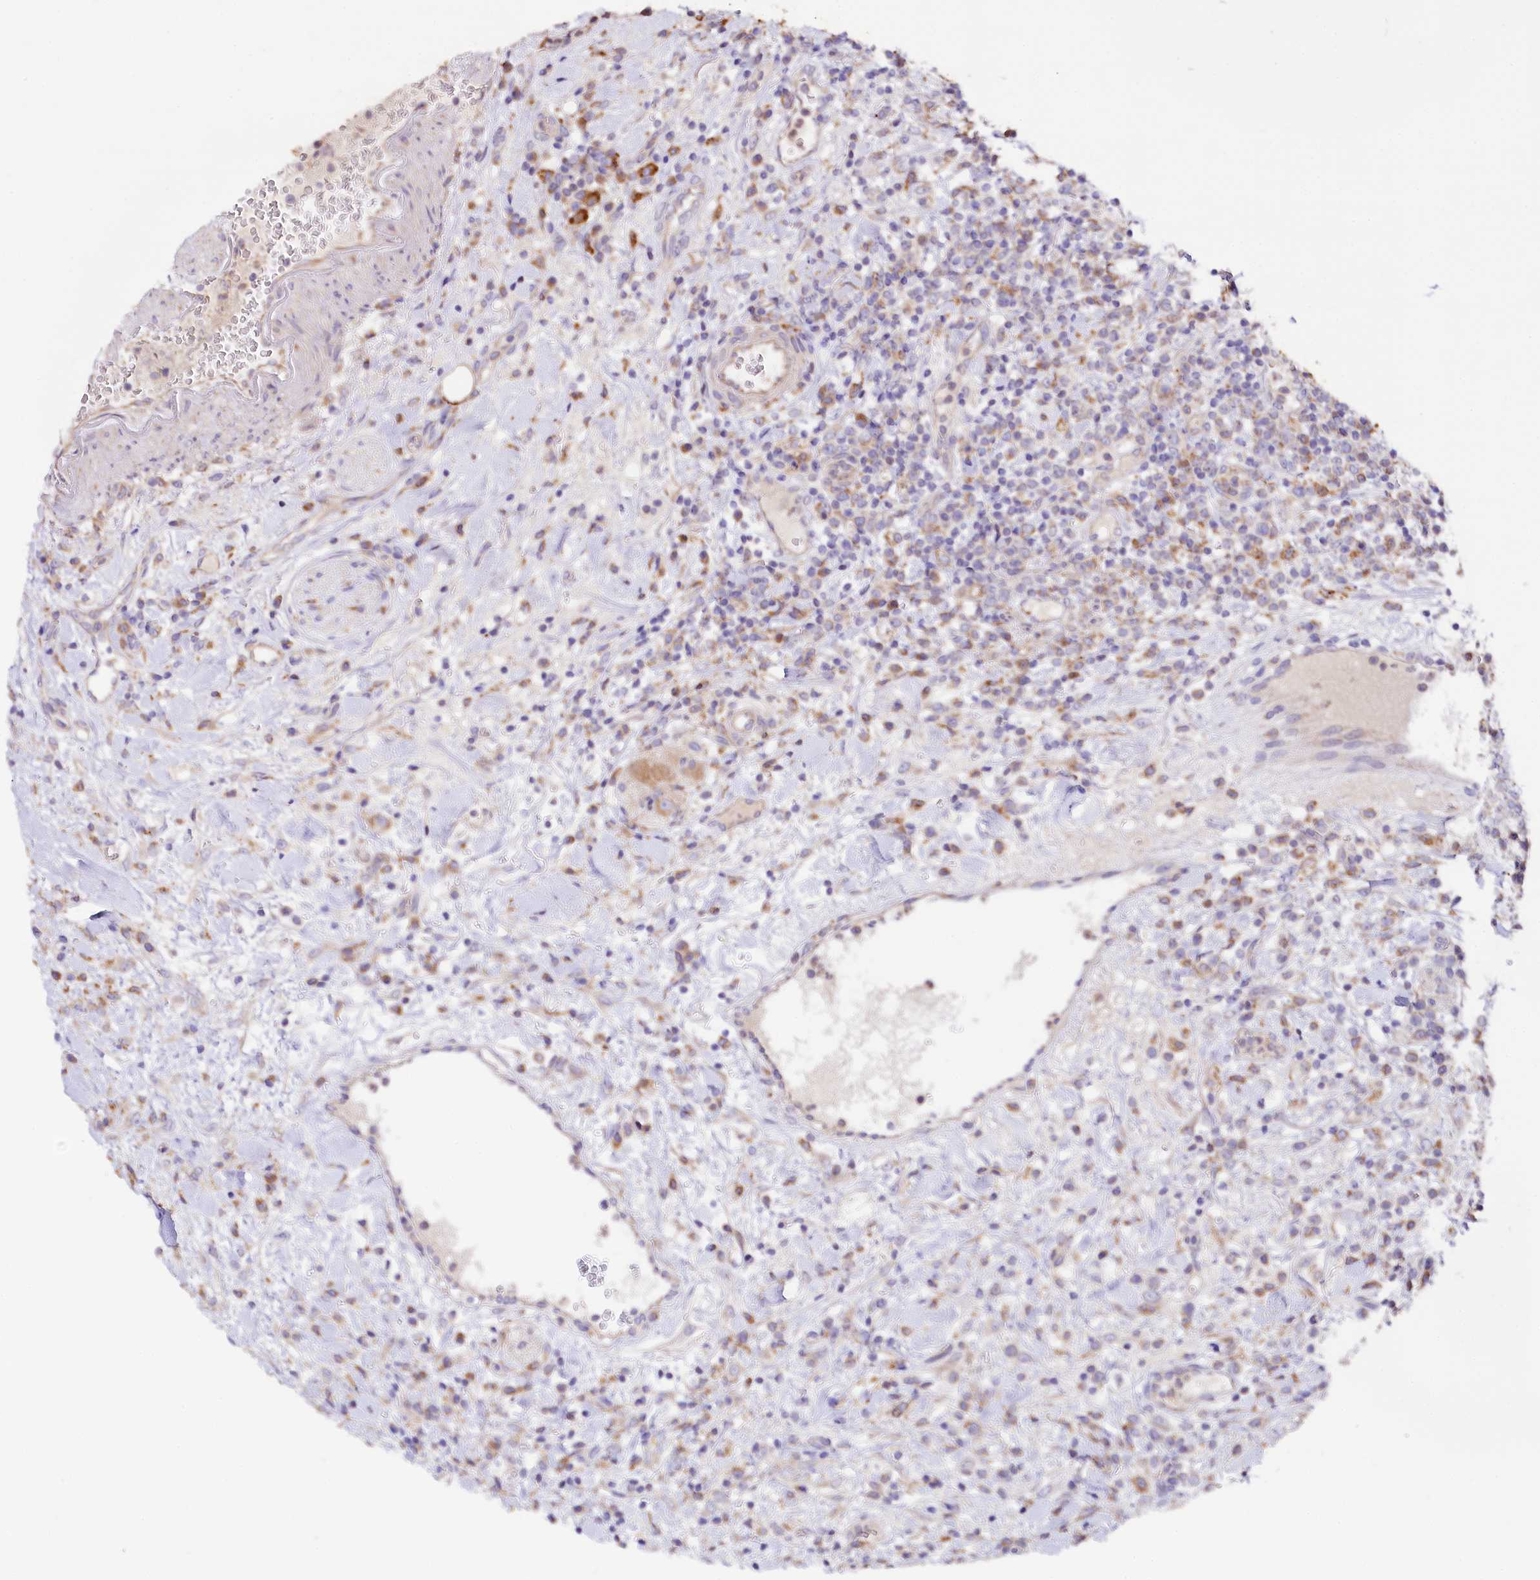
{"staining": {"intensity": "moderate", "quantity": "25%-75%", "location": "cytoplasmic/membranous"}, "tissue": "lymphoma", "cell_type": "Tumor cells", "image_type": "cancer", "snomed": [{"axis": "morphology", "description": "Malignant lymphoma, non-Hodgkin's type, High grade"}, {"axis": "topography", "description": "Colon"}], "caption": "This is an image of IHC staining of high-grade malignant lymphoma, non-Hodgkin's type, which shows moderate positivity in the cytoplasmic/membranous of tumor cells.", "gene": "SACM1L", "patient": {"sex": "female", "age": 53}}